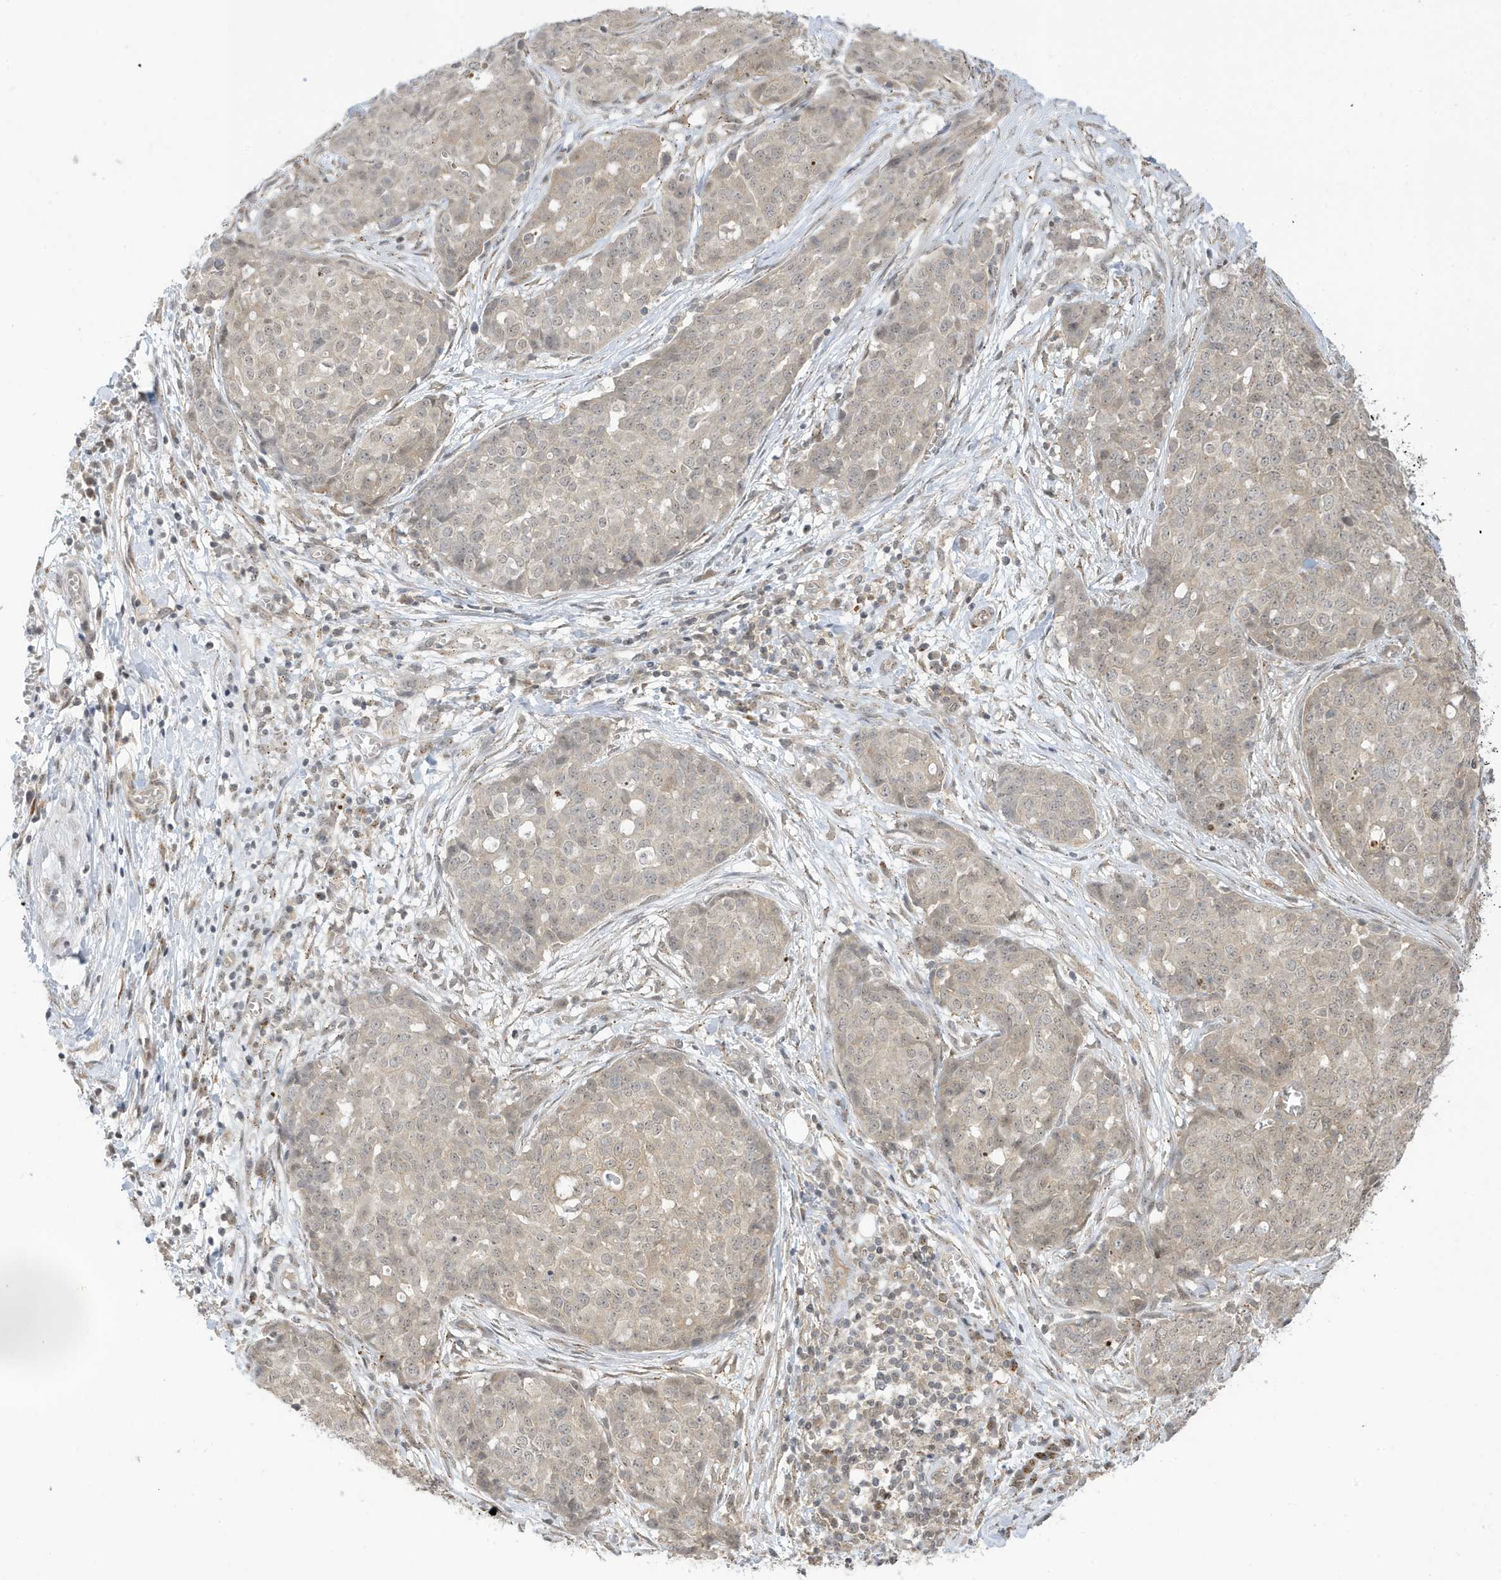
{"staining": {"intensity": "weak", "quantity": "25%-75%", "location": "cytoplasmic/membranous,nuclear"}, "tissue": "ovarian cancer", "cell_type": "Tumor cells", "image_type": "cancer", "snomed": [{"axis": "morphology", "description": "Cystadenocarcinoma, serous, NOS"}, {"axis": "topography", "description": "Soft tissue"}, {"axis": "topography", "description": "Ovary"}], "caption": "The image shows a brown stain indicating the presence of a protein in the cytoplasmic/membranous and nuclear of tumor cells in ovarian cancer. (Stains: DAB (3,3'-diaminobenzidine) in brown, nuclei in blue, Microscopy: brightfield microscopy at high magnification).", "gene": "TAB3", "patient": {"sex": "female", "age": 57}}